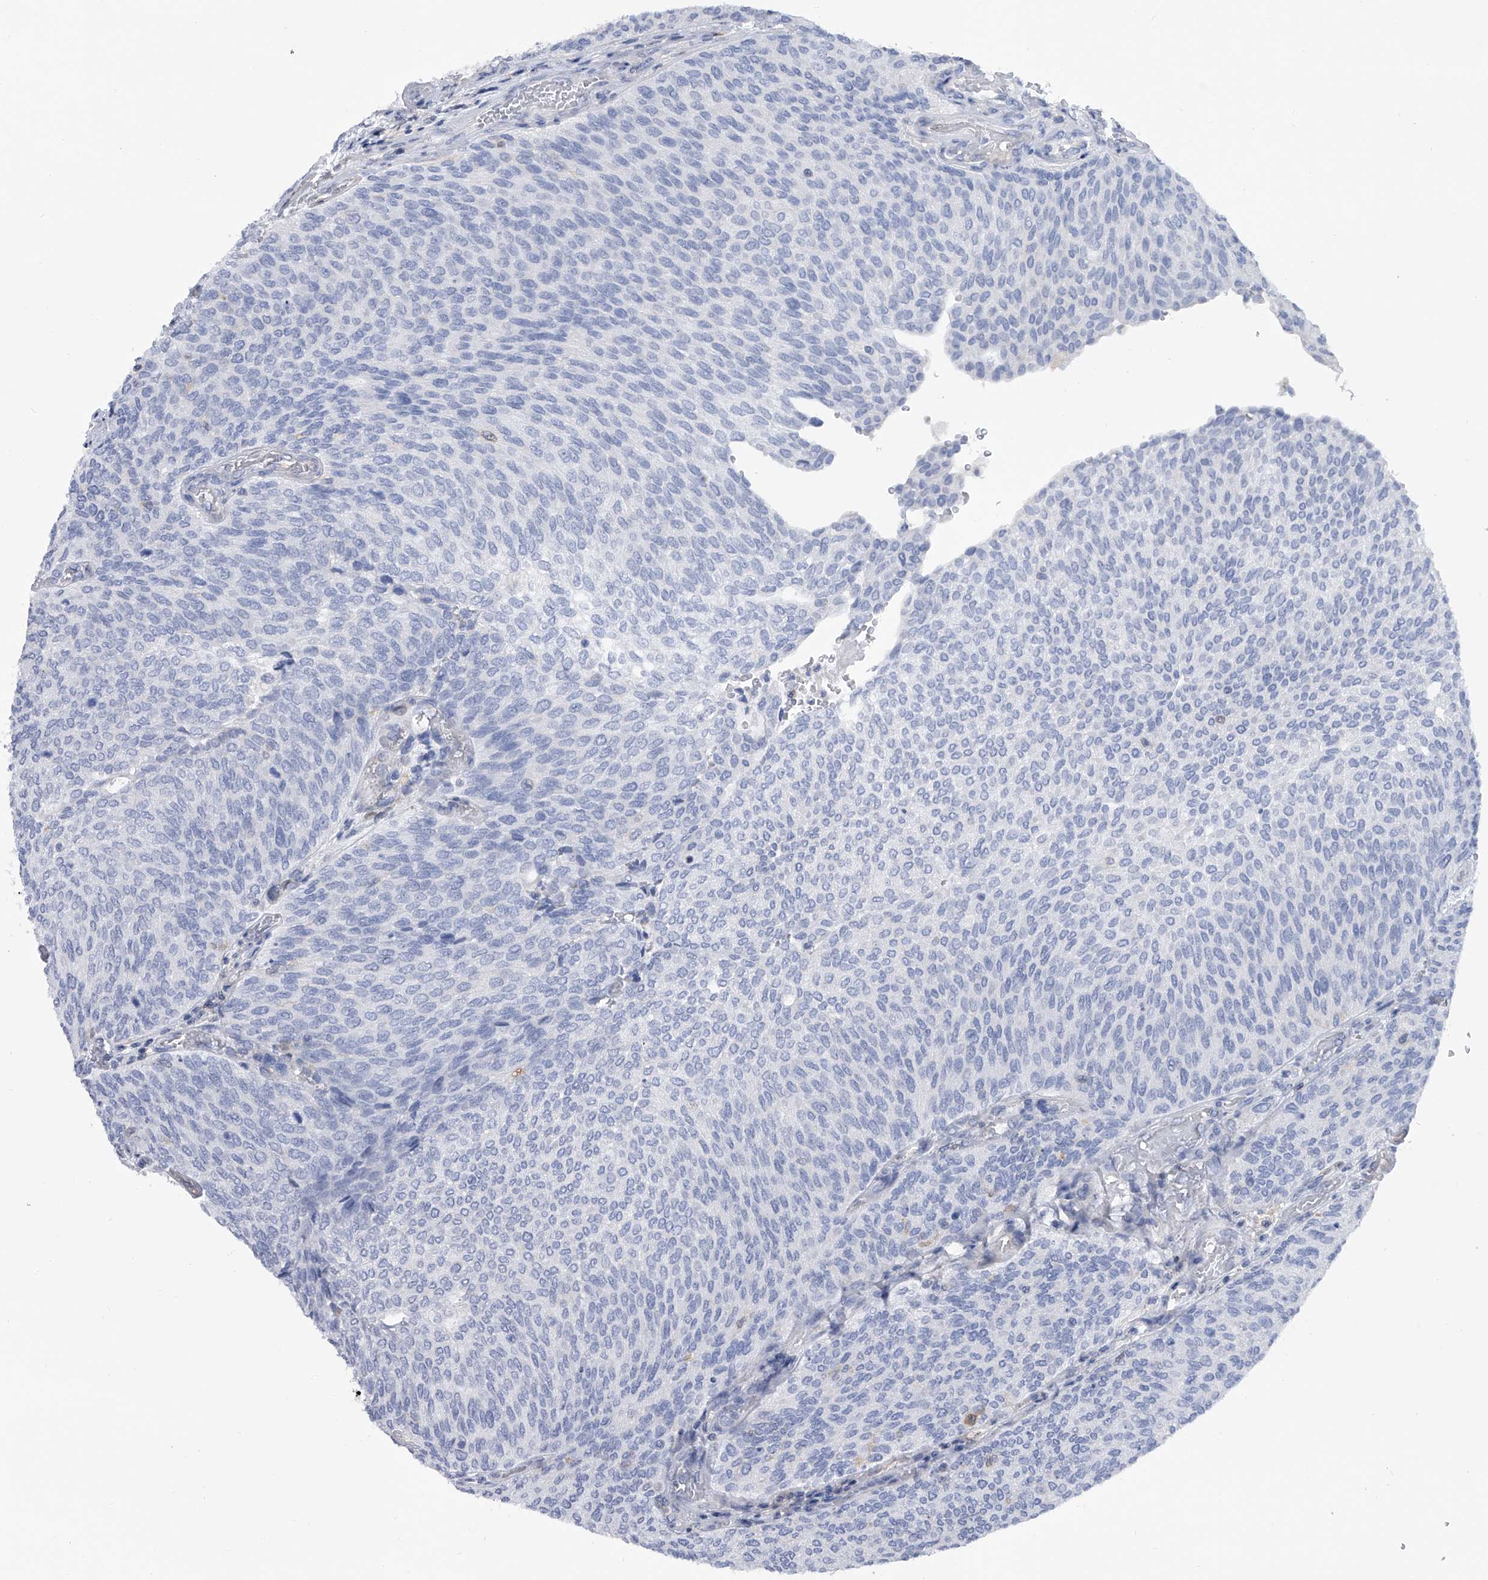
{"staining": {"intensity": "negative", "quantity": "none", "location": "none"}, "tissue": "urothelial cancer", "cell_type": "Tumor cells", "image_type": "cancer", "snomed": [{"axis": "morphology", "description": "Urothelial carcinoma, Low grade"}, {"axis": "topography", "description": "Urinary bladder"}], "caption": "Immunohistochemistry micrograph of human low-grade urothelial carcinoma stained for a protein (brown), which shows no positivity in tumor cells. (DAB (3,3'-diaminobenzidine) immunohistochemistry (IHC) visualized using brightfield microscopy, high magnification).", "gene": "SERPINB9", "patient": {"sex": "female", "age": 79}}